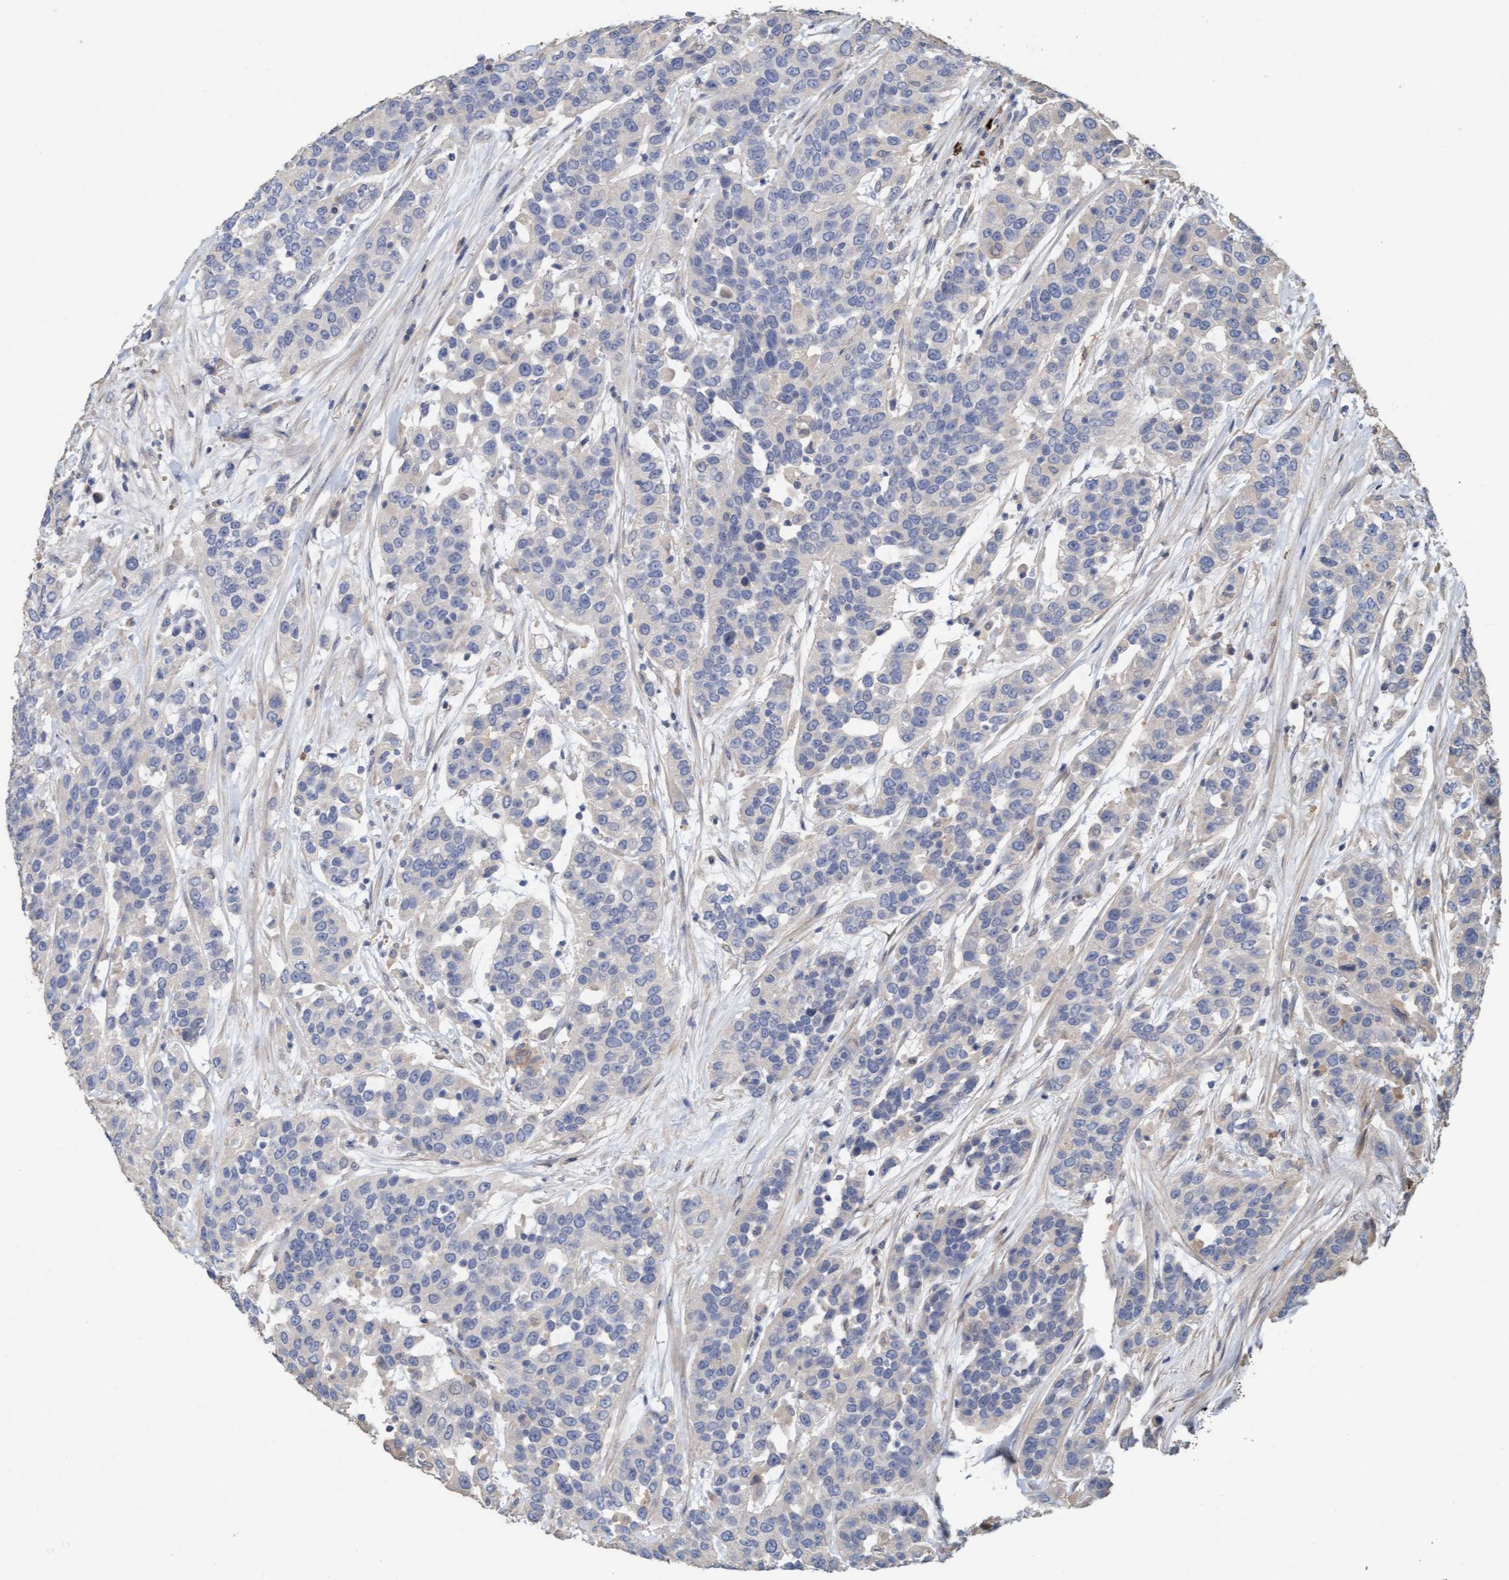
{"staining": {"intensity": "negative", "quantity": "none", "location": "none"}, "tissue": "urothelial cancer", "cell_type": "Tumor cells", "image_type": "cancer", "snomed": [{"axis": "morphology", "description": "Urothelial carcinoma, High grade"}, {"axis": "topography", "description": "Urinary bladder"}], "caption": "This is an IHC histopathology image of human urothelial carcinoma (high-grade). There is no expression in tumor cells.", "gene": "LONRF1", "patient": {"sex": "female", "age": 80}}